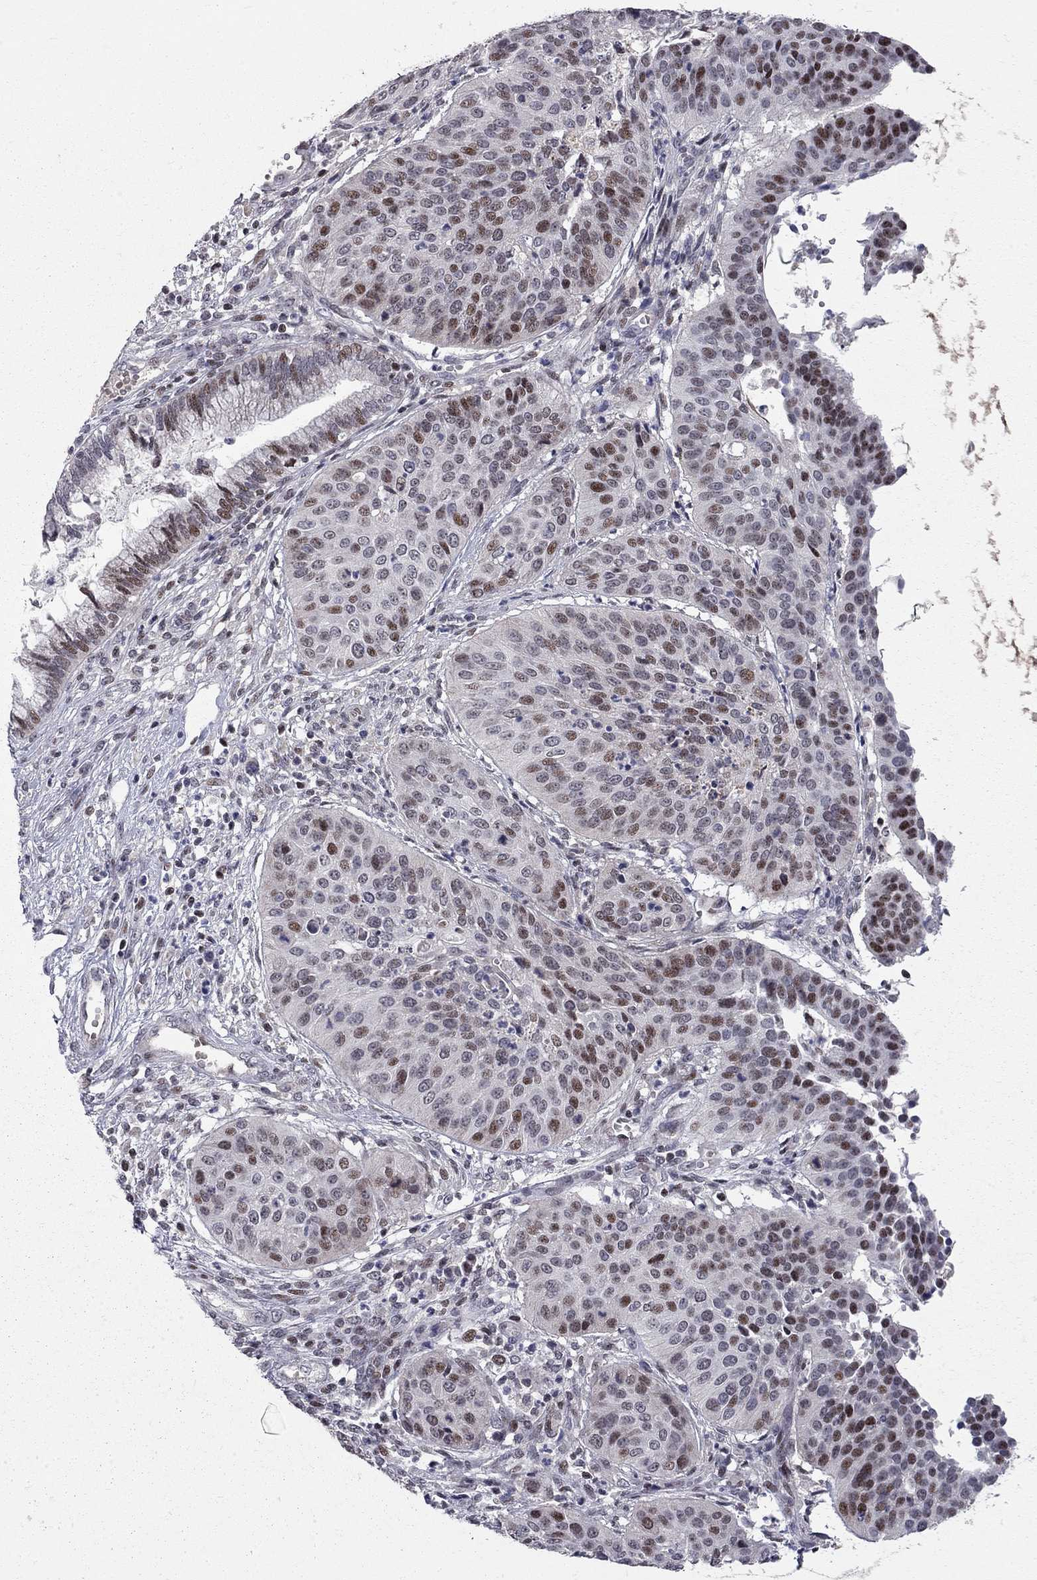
{"staining": {"intensity": "weak", "quantity": "<25%", "location": "nuclear"}, "tissue": "cervical cancer", "cell_type": "Tumor cells", "image_type": "cancer", "snomed": [{"axis": "morphology", "description": "Normal tissue, NOS"}, {"axis": "morphology", "description": "Squamous cell carcinoma, NOS"}, {"axis": "topography", "description": "Cervix"}], "caption": "Tumor cells show no significant protein expression in squamous cell carcinoma (cervical).", "gene": "HDAC3", "patient": {"sex": "female", "age": 39}}